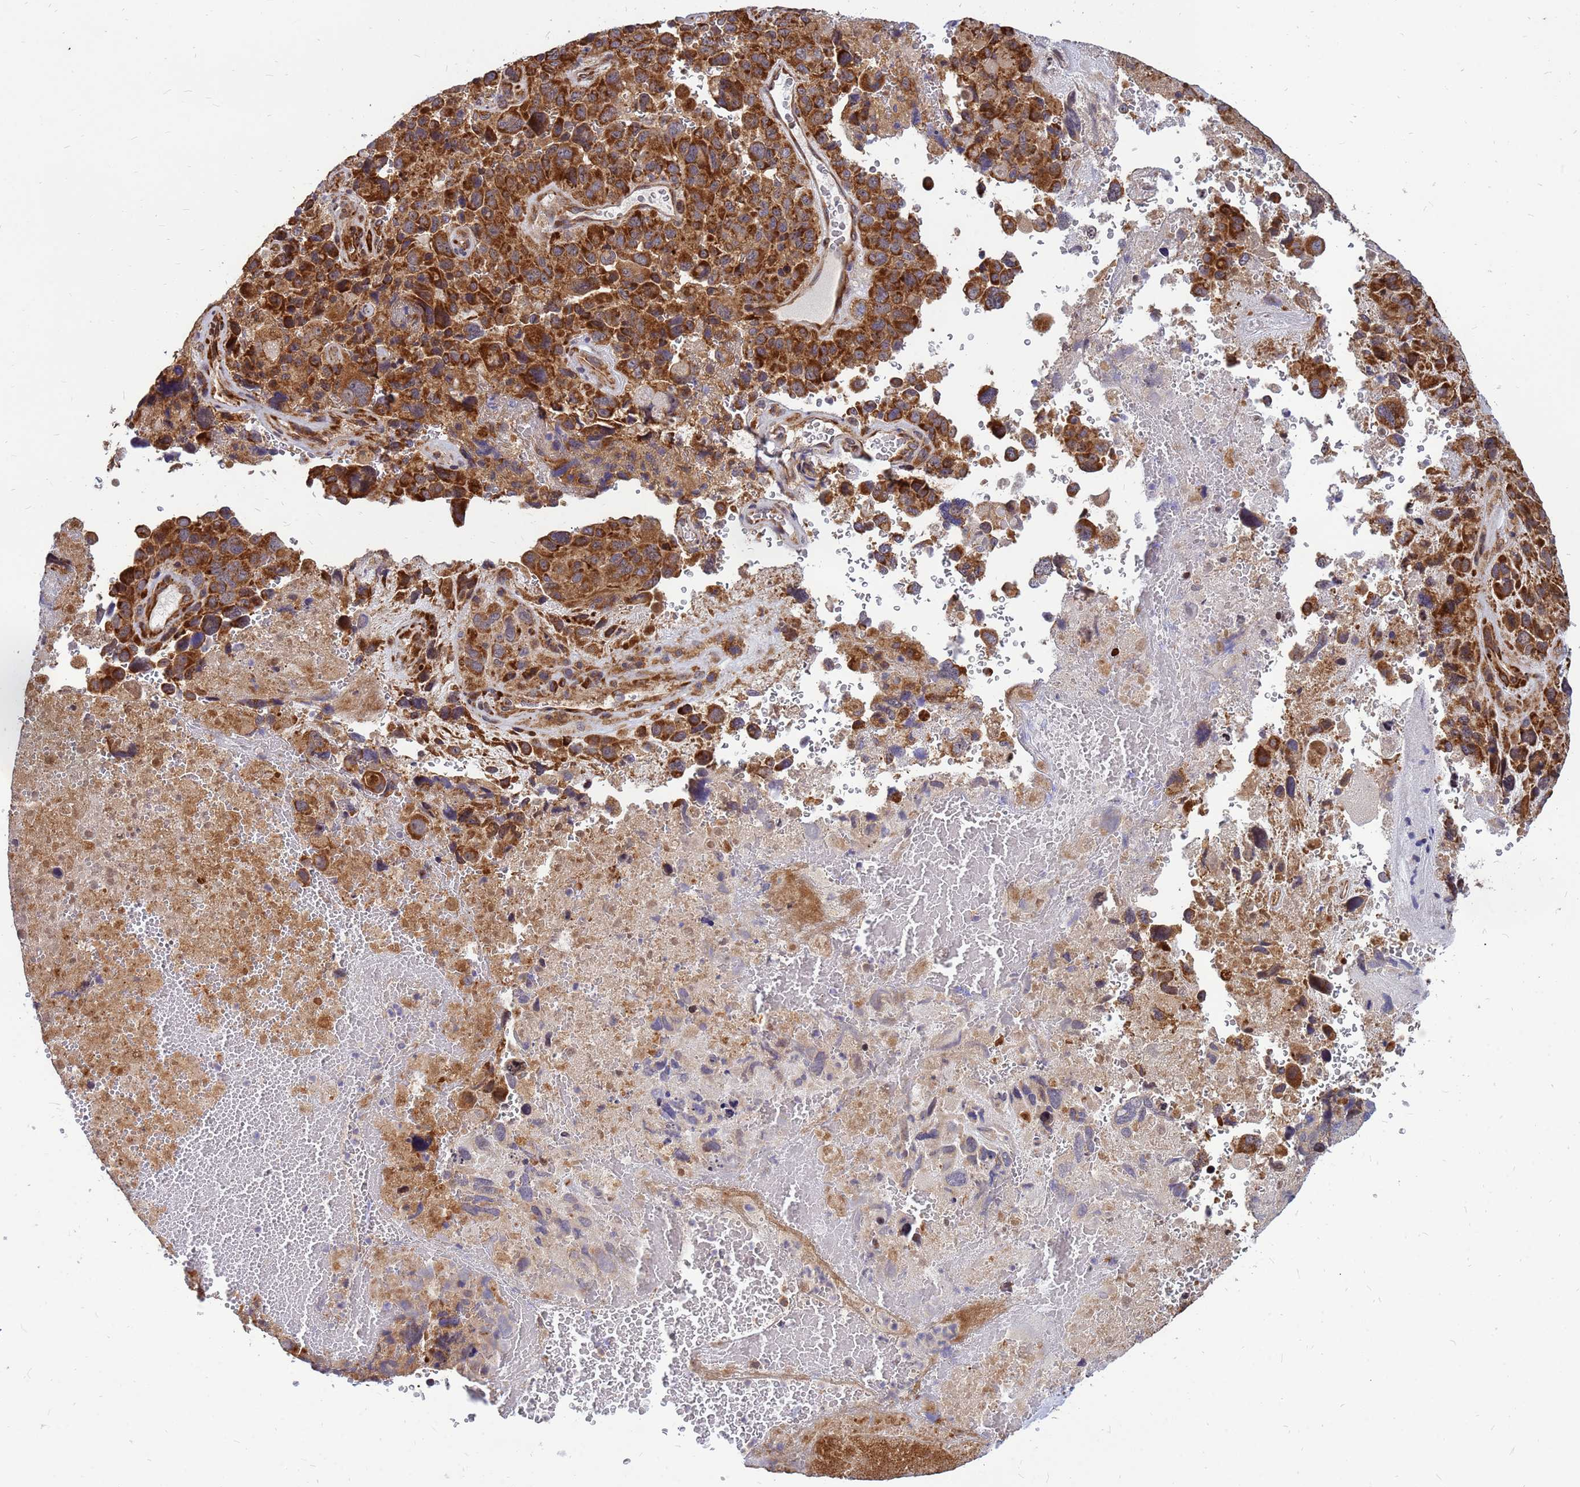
{"staining": {"intensity": "strong", "quantity": ">75%", "location": "cytoplasmic/membranous"}, "tissue": "lung cancer", "cell_type": "Tumor cells", "image_type": "cancer", "snomed": [{"axis": "morphology", "description": "Adenocarcinoma, NOS"}, {"axis": "topography", "description": "Lung"}], "caption": "Immunohistochemistry (DAB (3,3'-diaminobenzidine)) staining of human adenocarcinoma (lung) demonstrates strong cytoplasmic/membranous protein positivity in approximately >75% of tumor cells. Nuclei are stained in blue.", "gene": "RPL8", "patient": {"sex": "male", "age": 67}}